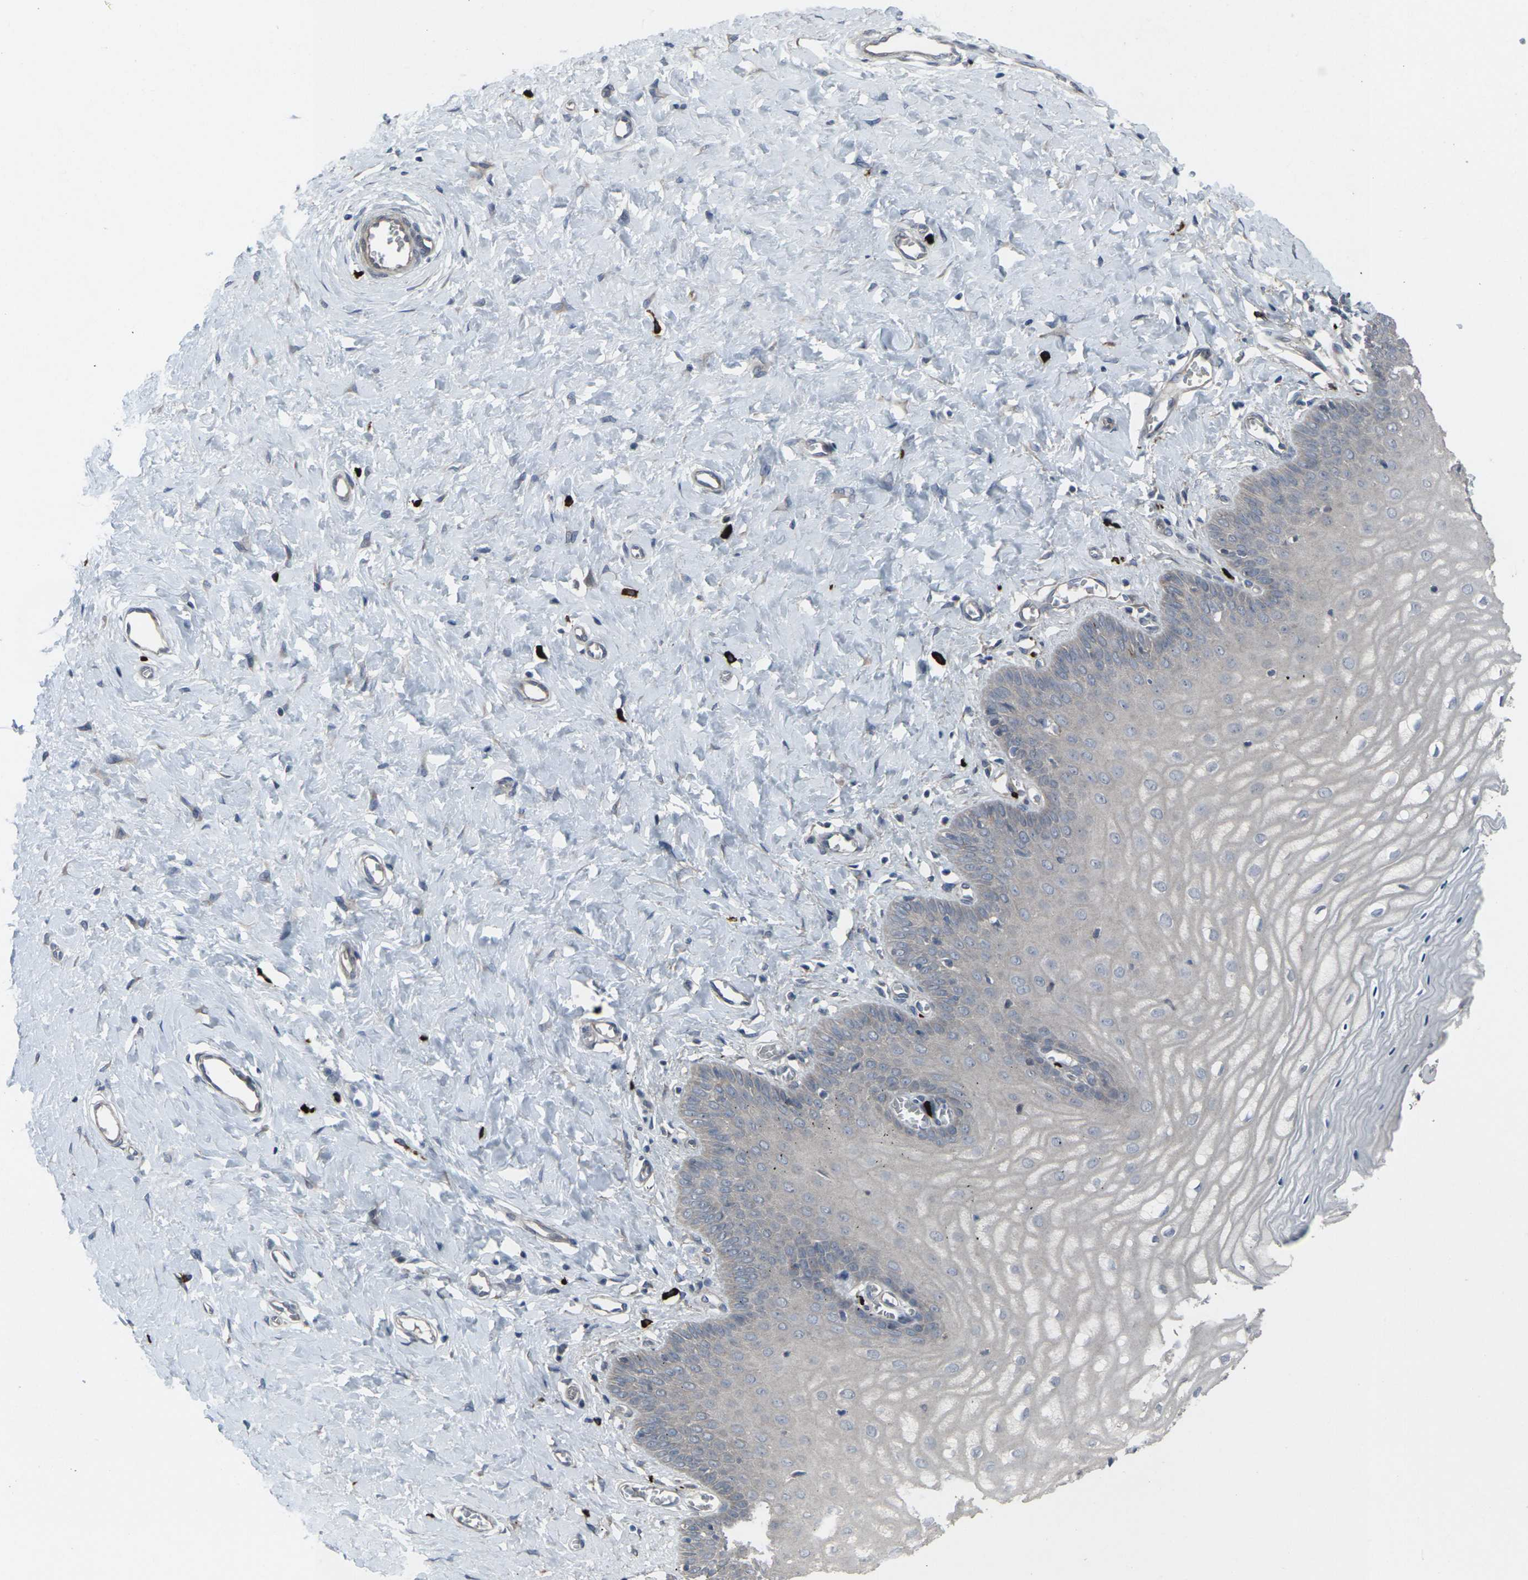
{"staining": {"intensity": "weak", "quantity": ">75%", "location": "cytoplasmic/membranous"}, "tissue": "cervix", "cell_type": "Glandular cells", "image_type": "normal", "snomed": [{"axis": "morphology", "description": "Normal tissue, NOS"}, {"axis": "topography", "description": "Cervix"}], "caption": "Protein expression analysis of normal cervix shows weak cytoplasmic/membranous positivity in approximately >75% of glandular cells. Immunohistochemistry stains the protein of interest in brown and the nuclei are stained blue.", "gene": "CCR10", "patient": {"sex": "female", "age": 55}}